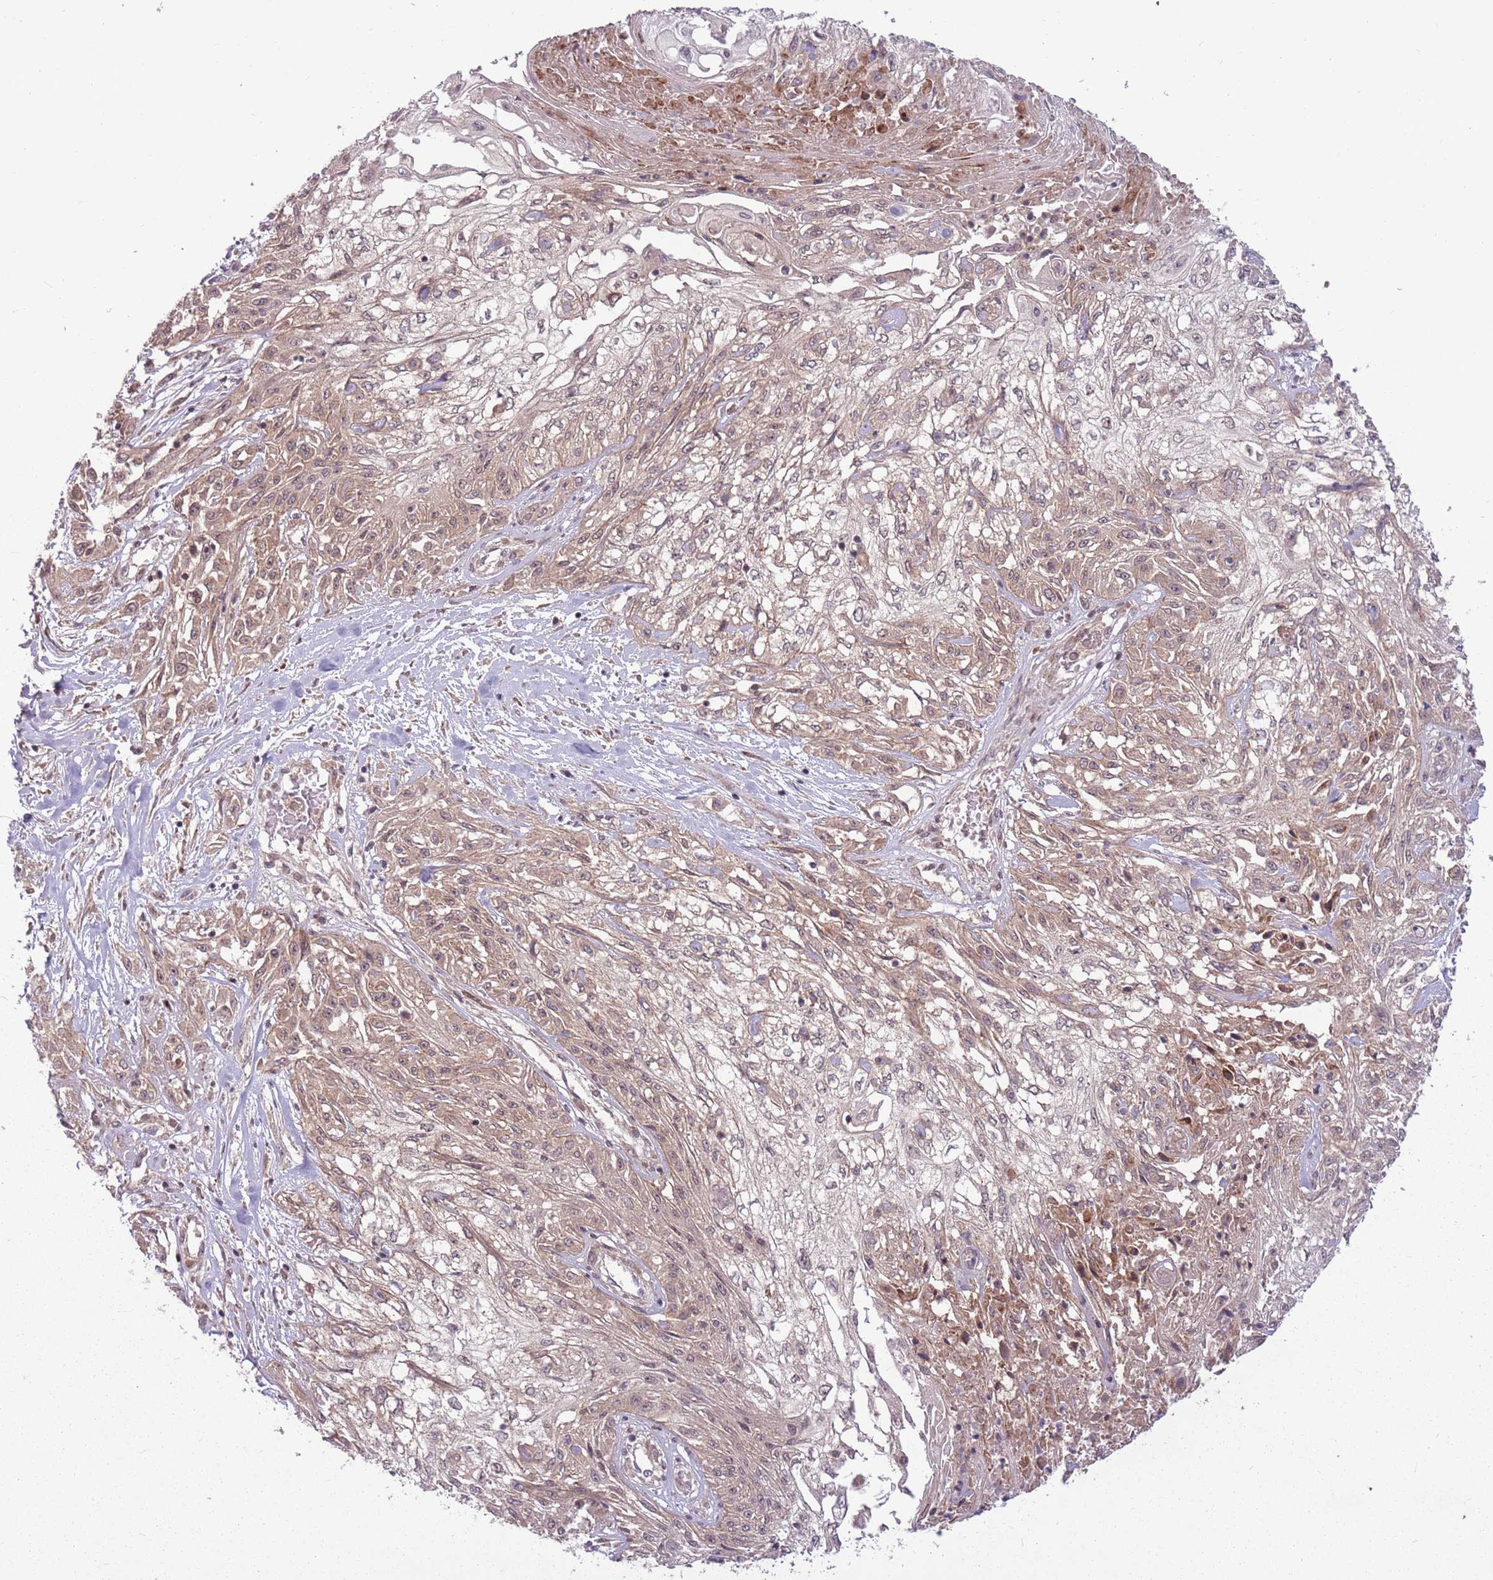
{"staining": {"intensity": "weak", "quantity": ">75%", "location": "cytoplasmic/membranous"}, "tissue": "skin cancer", "cell_type": "Tumor cells", "image_type": "cancer", "snomed": [{"axis": "morphology", "description": "Squamous cell carcinoma, NOS"}, {"axis": "morphology", "description": "Squamous cell carcinoma, metastatic, NOS"}, {"axis": "topography", "description": "Skin"}, {"axis": "topography", "description": "Lymph node"}], "caption": "Immunohistochemistry (DAB) staining of skin metastatic squamous cell carcinoma demonstrates weak cytoplasmic/membranous protein positivity in approximately >75% of tumor cells.", "gene": "ADAMTS3", "patient": {"sex": "male", "age": 75}}